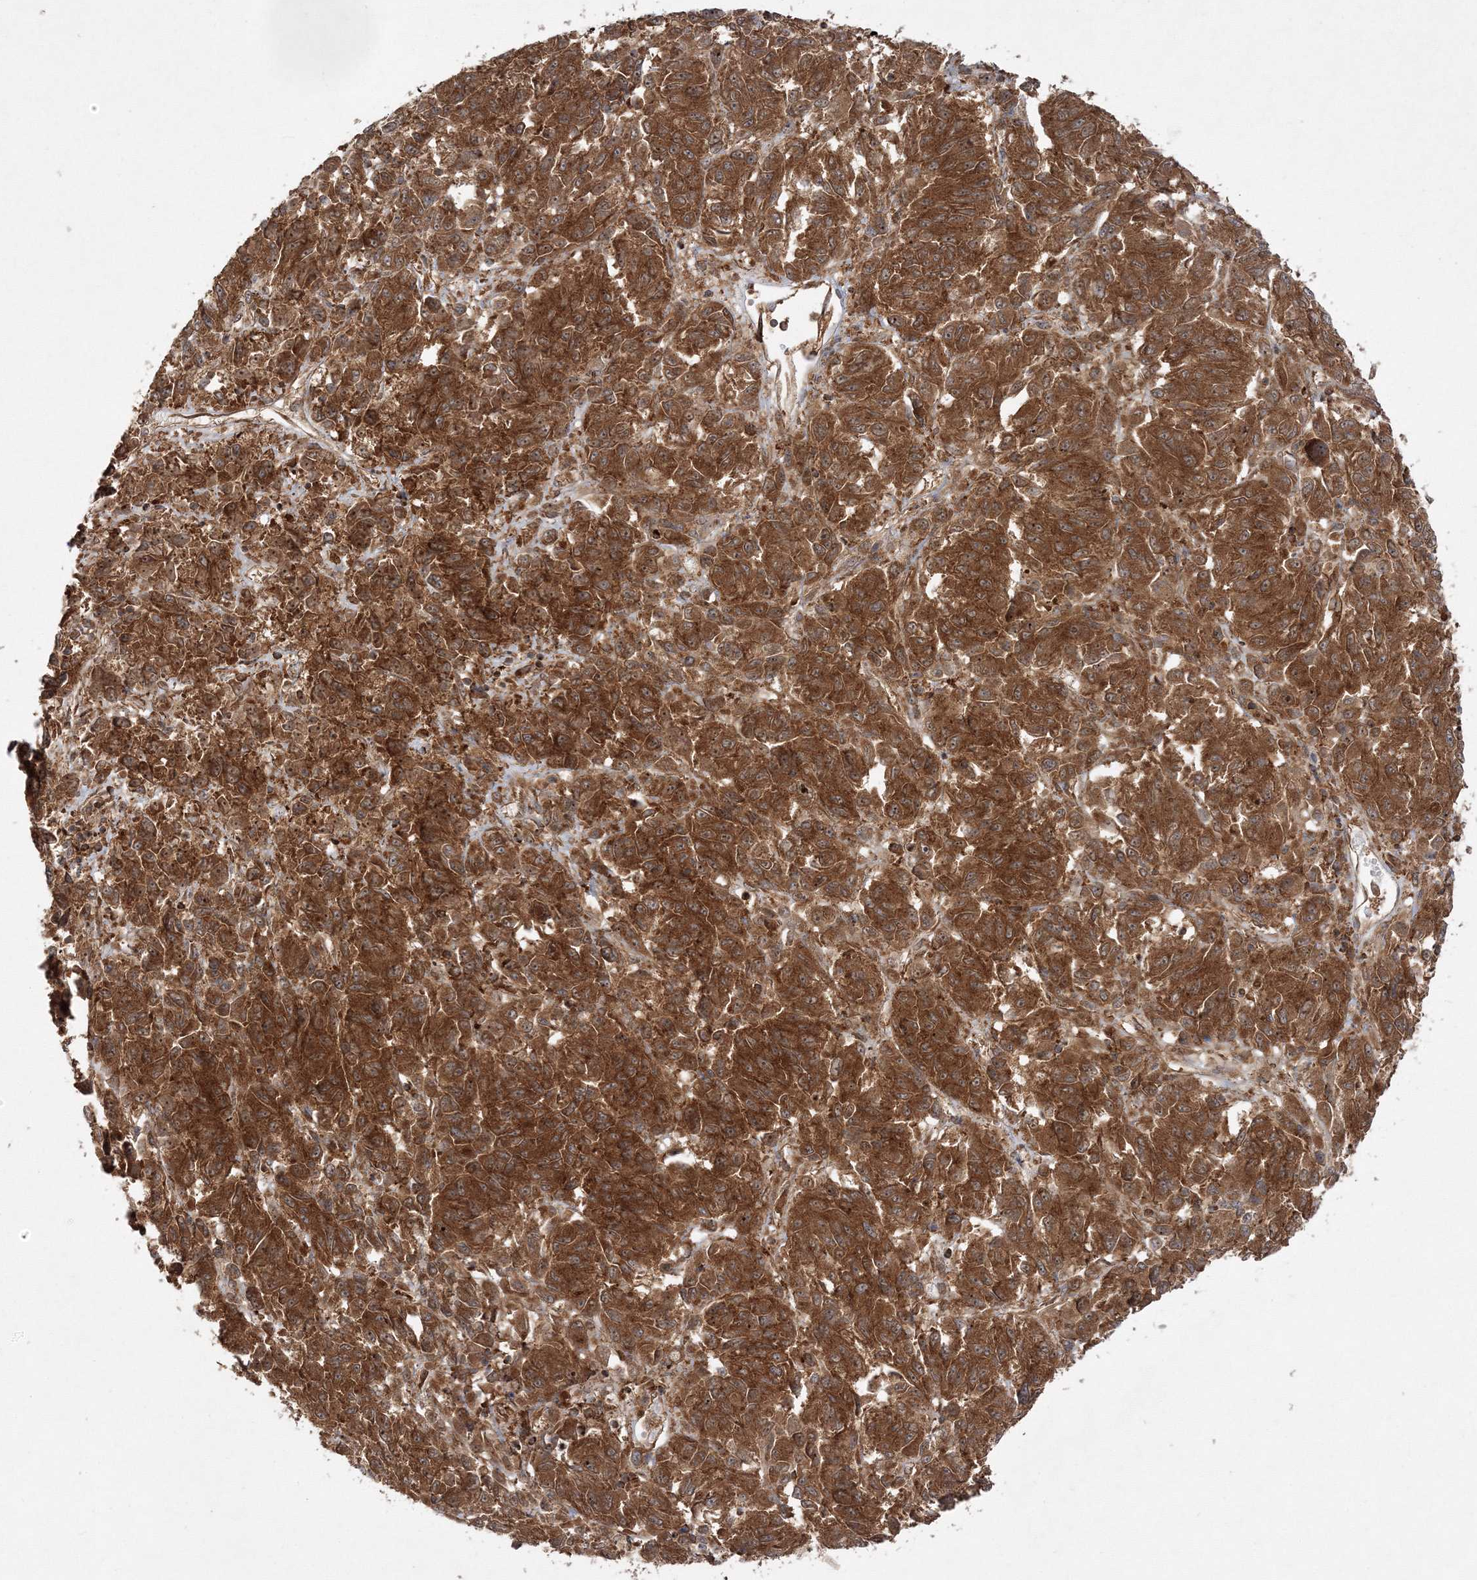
{"staining": {"intensity": "strong", "quantity": ">75%", "location": "cytoplasmic/membranous"}, "tissue": "melanoma", "cell_type": "Tumor cells", "image_type": "cancer", "snomed": [{"axis": "morphology", "description": "Malignant melanoma, Metastatic site"}, {"axis": "topography", "description": "Lung"}], "caption": "Strong cytoplasmic/membranous staining is appreciated in about >75% of tumor cells in malignant melanoma (metastatic site). The staining is performed using DAB (3,3'-diaminobenzidine) brown chromogen to label protein expression. The nuclei are counter-stained blue using hematoxylin.", "gene": "WDR37", "patient": {"sex": "male", "age": 64}}